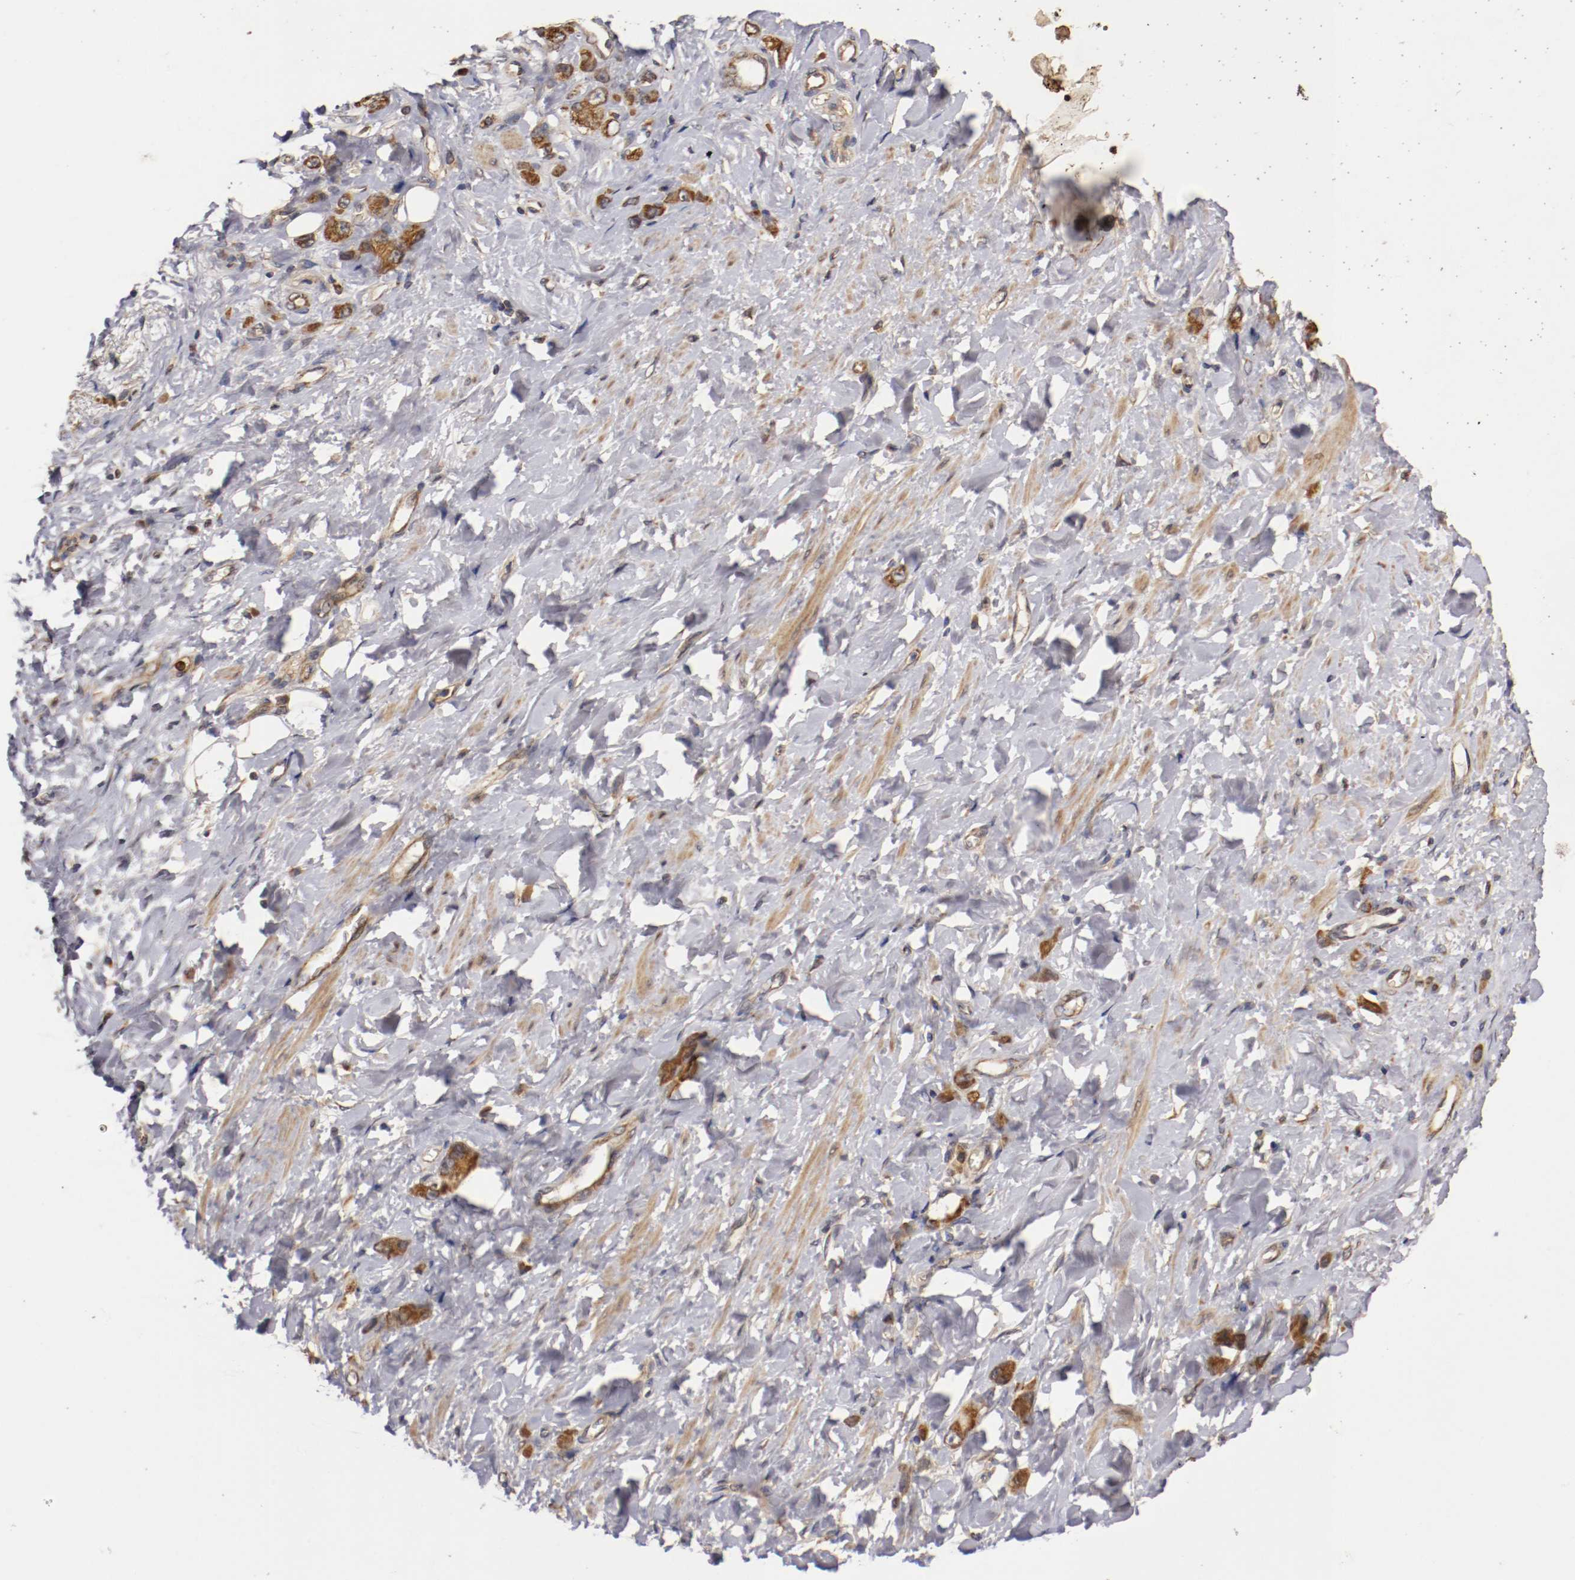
{"staining": {"intensity": "strong", "quantity": ">75%", "location": "cytoplasmic/membranous"}, "tissue": "stomach cancer", "cell_type": "Tumor cells", "image_type": "cancer", "snomed": [{"axis": "morphology", "description": "Adenocarcinoma, NOS"}, {"axis": "topography", "description": "Stomach"}], "caption": "The photomicrograph shows staining of stomach cancer (adenocarcinoma), revealing strong cytoplasmic/membranous protein positivity (brown color) within tumor cells.", "gene": "VEZT", "patient": {"sex": "male", "age": 82}}